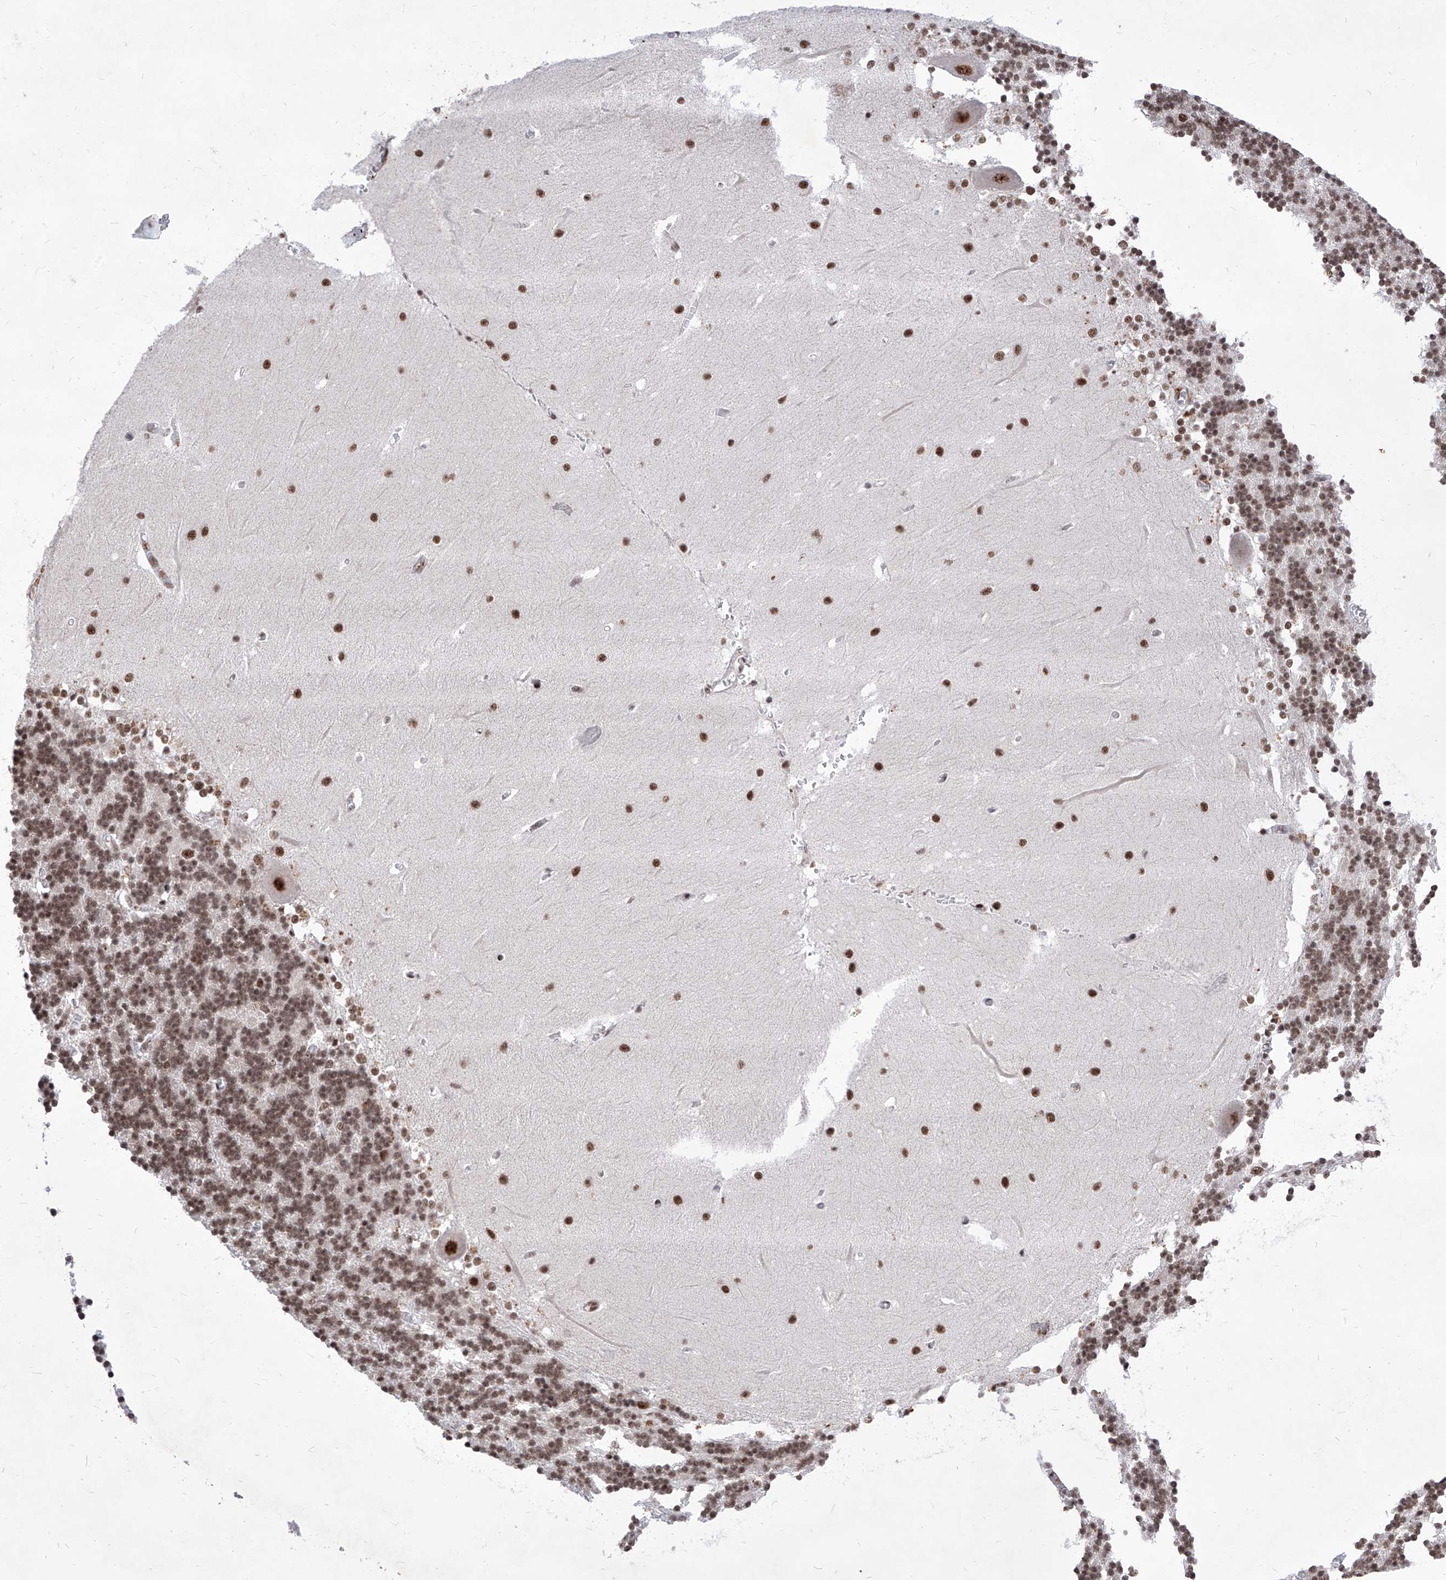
{"staining": {"intensity": "moderate", "quantity": ">75%", "location": "cytoplasmic/membranous,nuclear"}, "tissue": "cerebellum", "cell_type": "Cells in granular layer", "image_type": "normal", "snomed": [{"axis": "morphology", "description": "Normal tissue, NOS"}, {"axis": "topography", "description": "Cerebellum"}], "caption": "Immunohistochemical staining of normal human cerebellum exhibits moderate cytoplasmic/membranous,nuclear protein positivity in about >75% of cells in granular layer.", "gene": "PHF5A", "patient": {"sex": "male", "age": 37}}